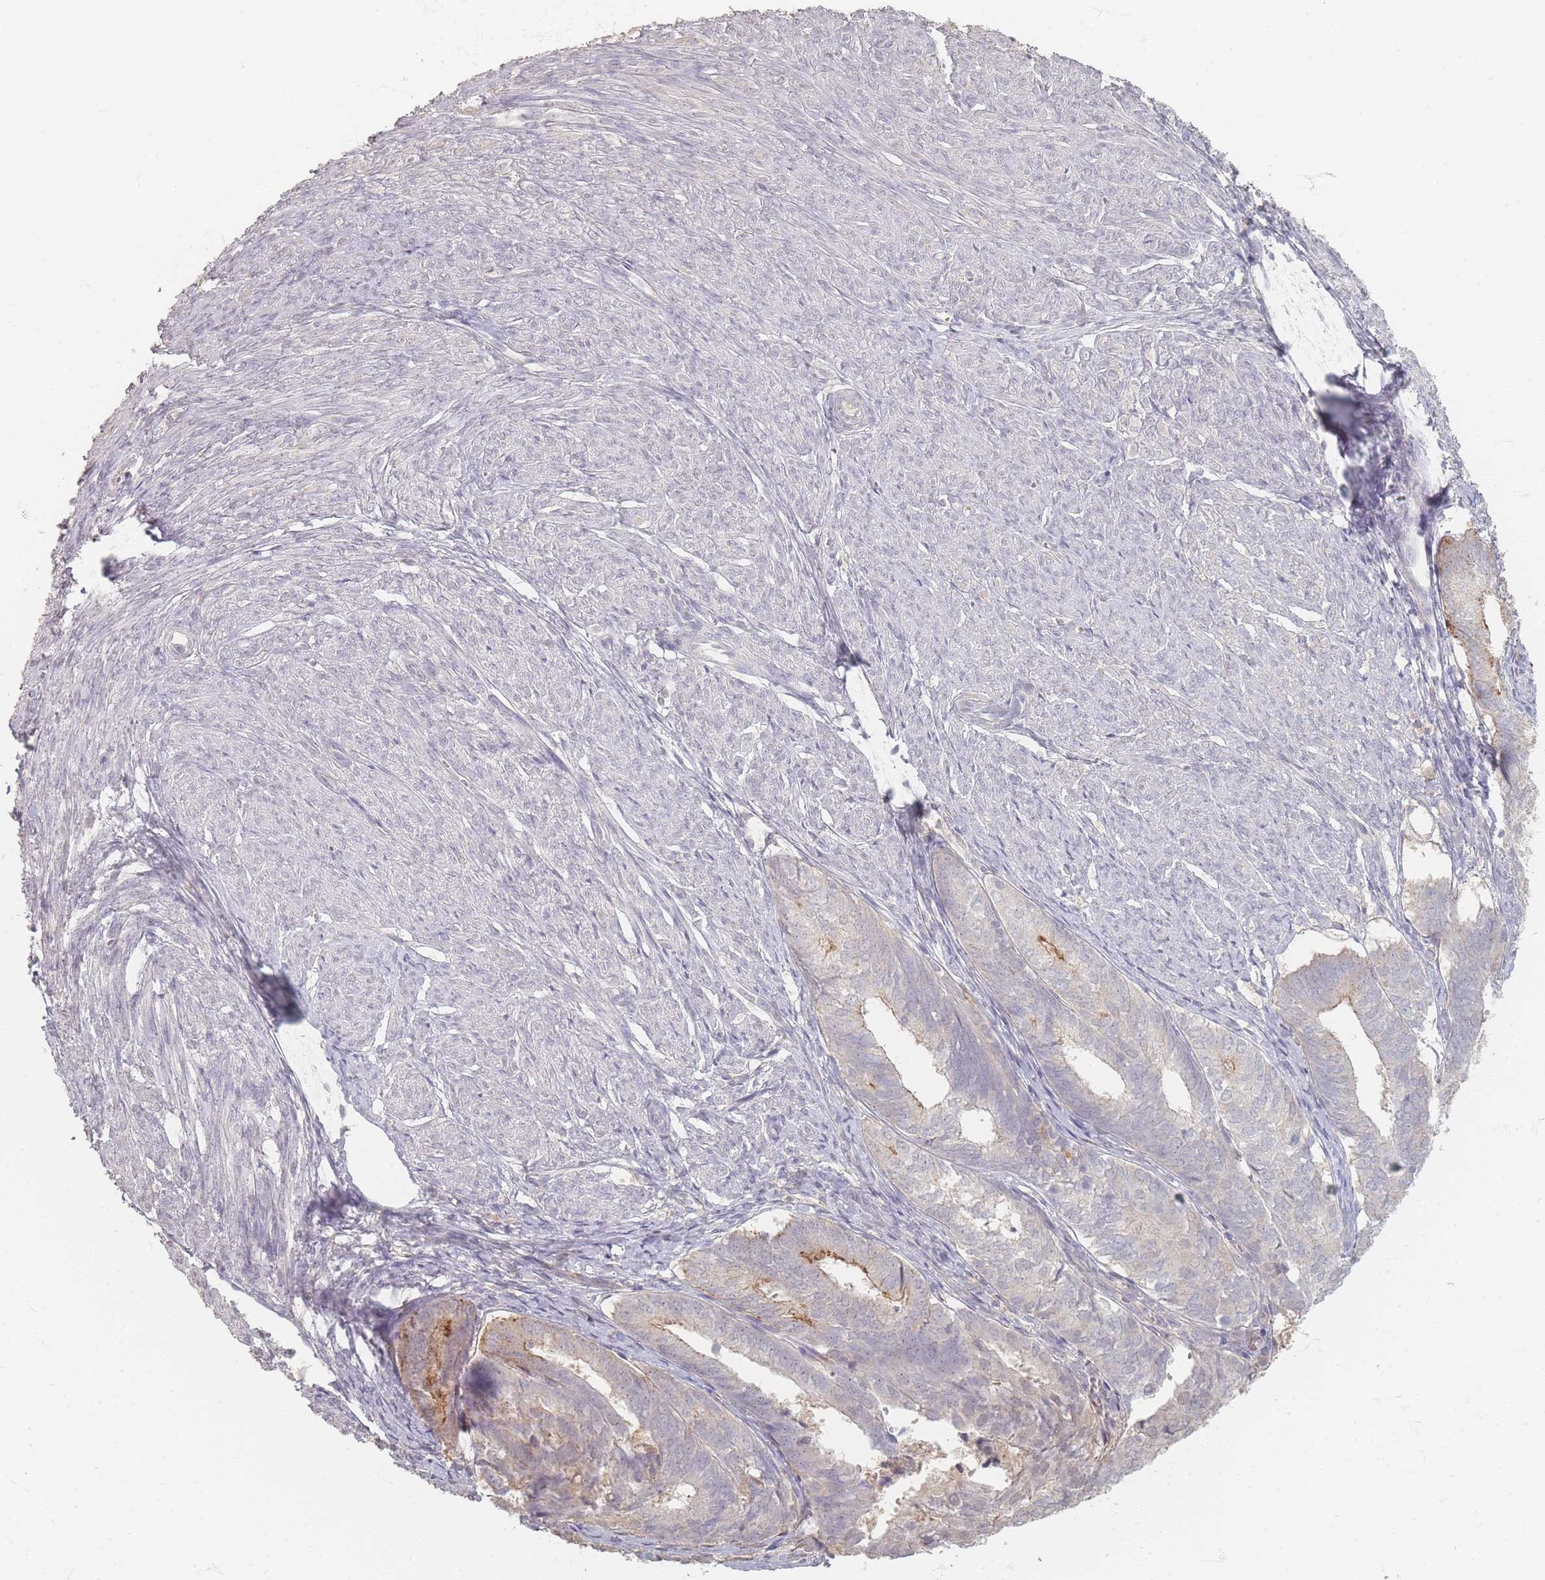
{"staining": {"intensity": "moderate", "quantity": "<25%", "location": "cytoplasmic/membranous"}, "tissue": "endometrial cancer", "cell_type": "Tumor cells", "image_type": "cancer", "snomed": [{"axis": "morphology", "description": "Adenocarcinoma, NOS"}, {"axis": "topography", "description": "Endometrium"}], "caption": "Immunohistochemistry (IHC) image of neoplastic tissue: endometrial adenocarcinoma stained using immunohistochemistry (IHC) reveals low levels of moderate protein expression localized specifically in the cytoplasmic/membranous of tumor cells, appearing as a cytoplasmic/membranous brown color.", "gene": "RFTN1", "patient": {"sex": "female", "age": 87}}